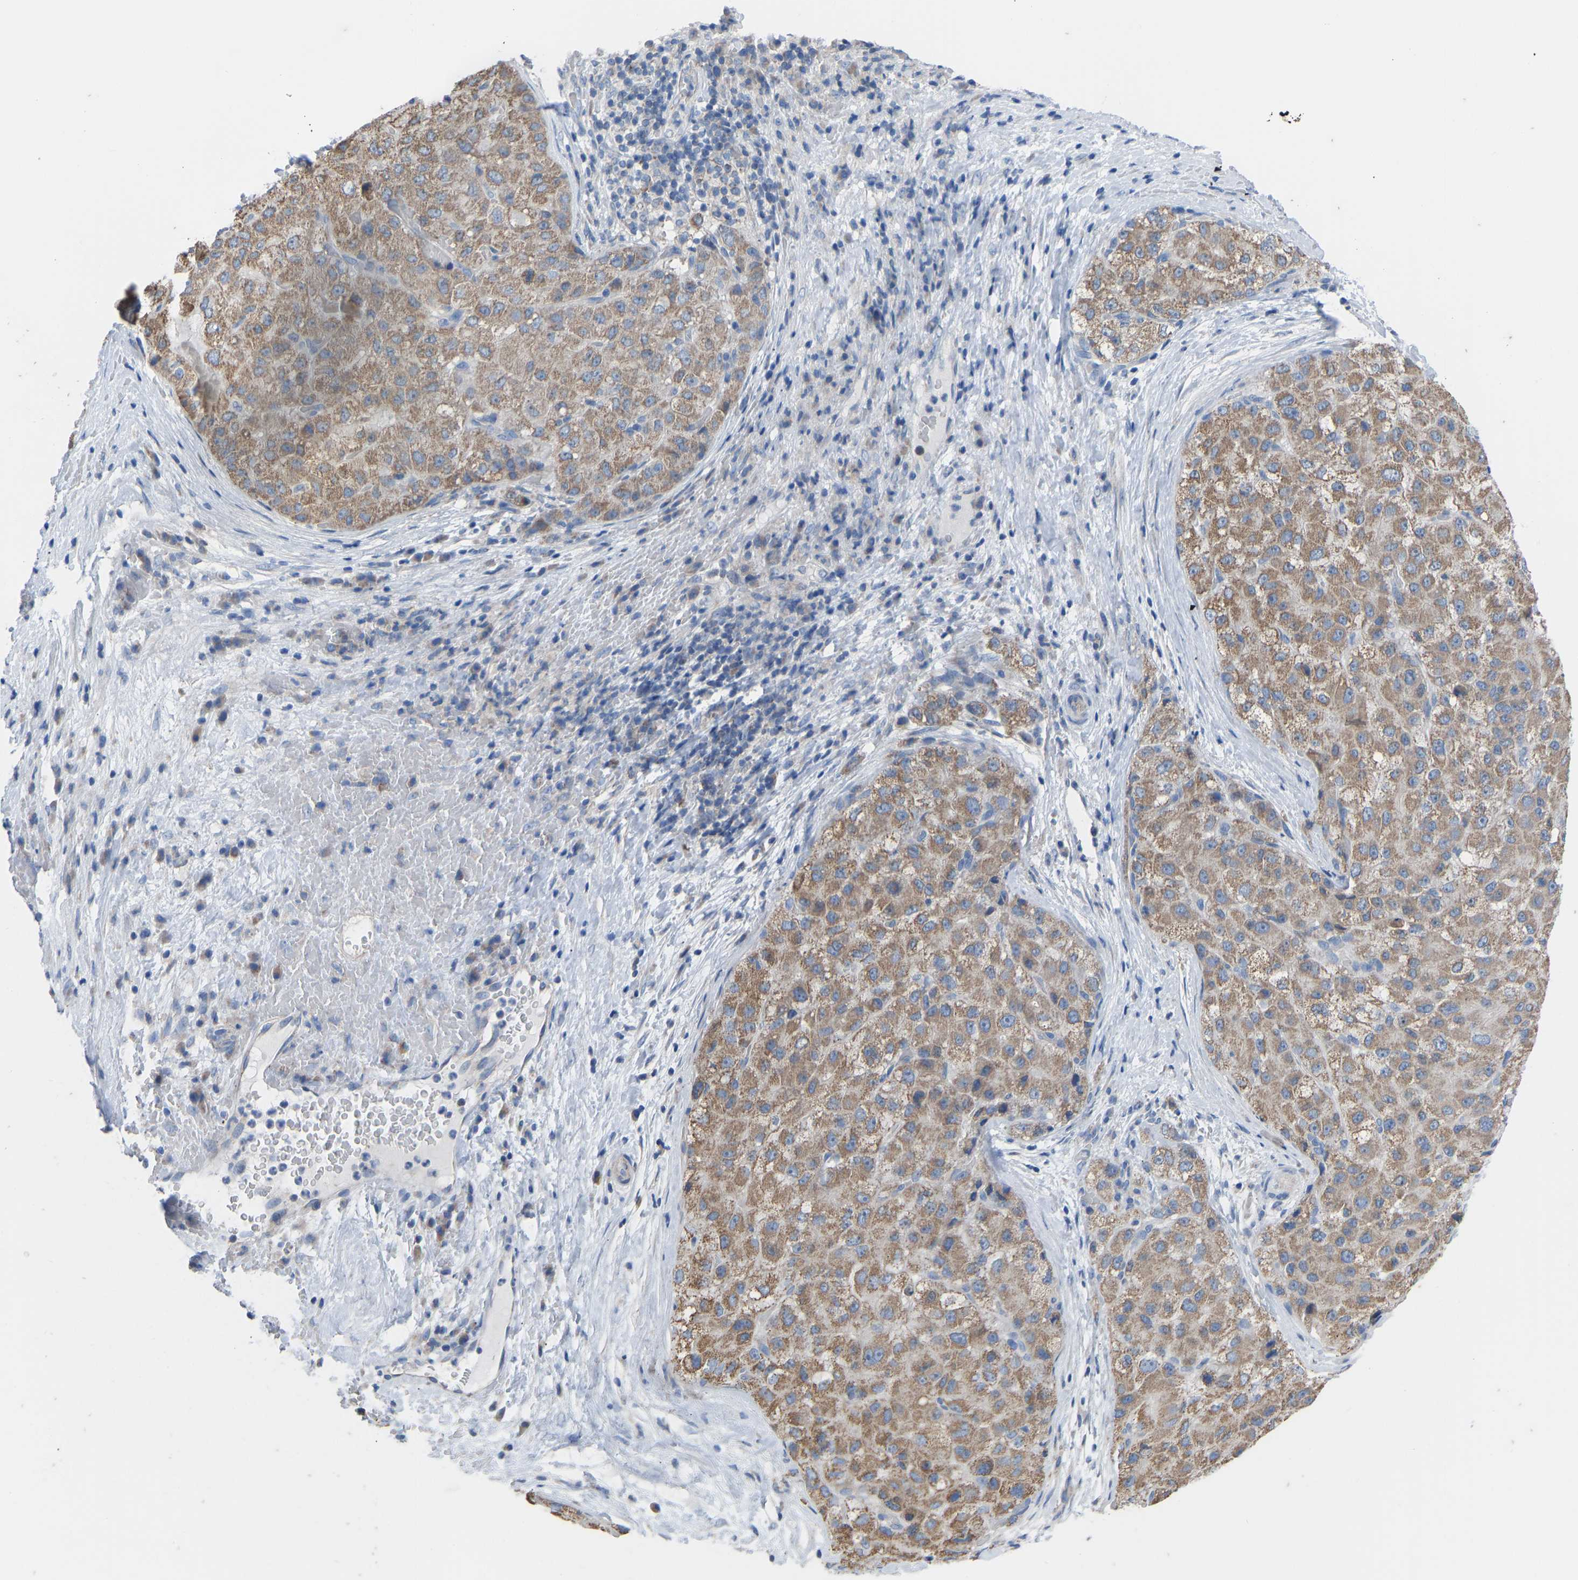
{"staining": {"intensity": "moderate", "quantity": ">75%", "location": "cytoplasmic/membranous"}, "tissue": "liver cancer", "cell_type": "Tumor cells", "image_type": "cancer", "snomed": [{"axis": "morphology", "description": "Carcinoma, Hepatocellular, NOS"}, {"axis": "topography", "description": "Liver"}], "caption": "A high-resolution photomicrograph shows IHC staining of hepatocellular carcinoma (liver), which reveals moderate cytoplasmic/membranous staining in about >75% of tumor cells.", "gene": "OLIG2", "patient": {"sex": "male", "age": 80}}